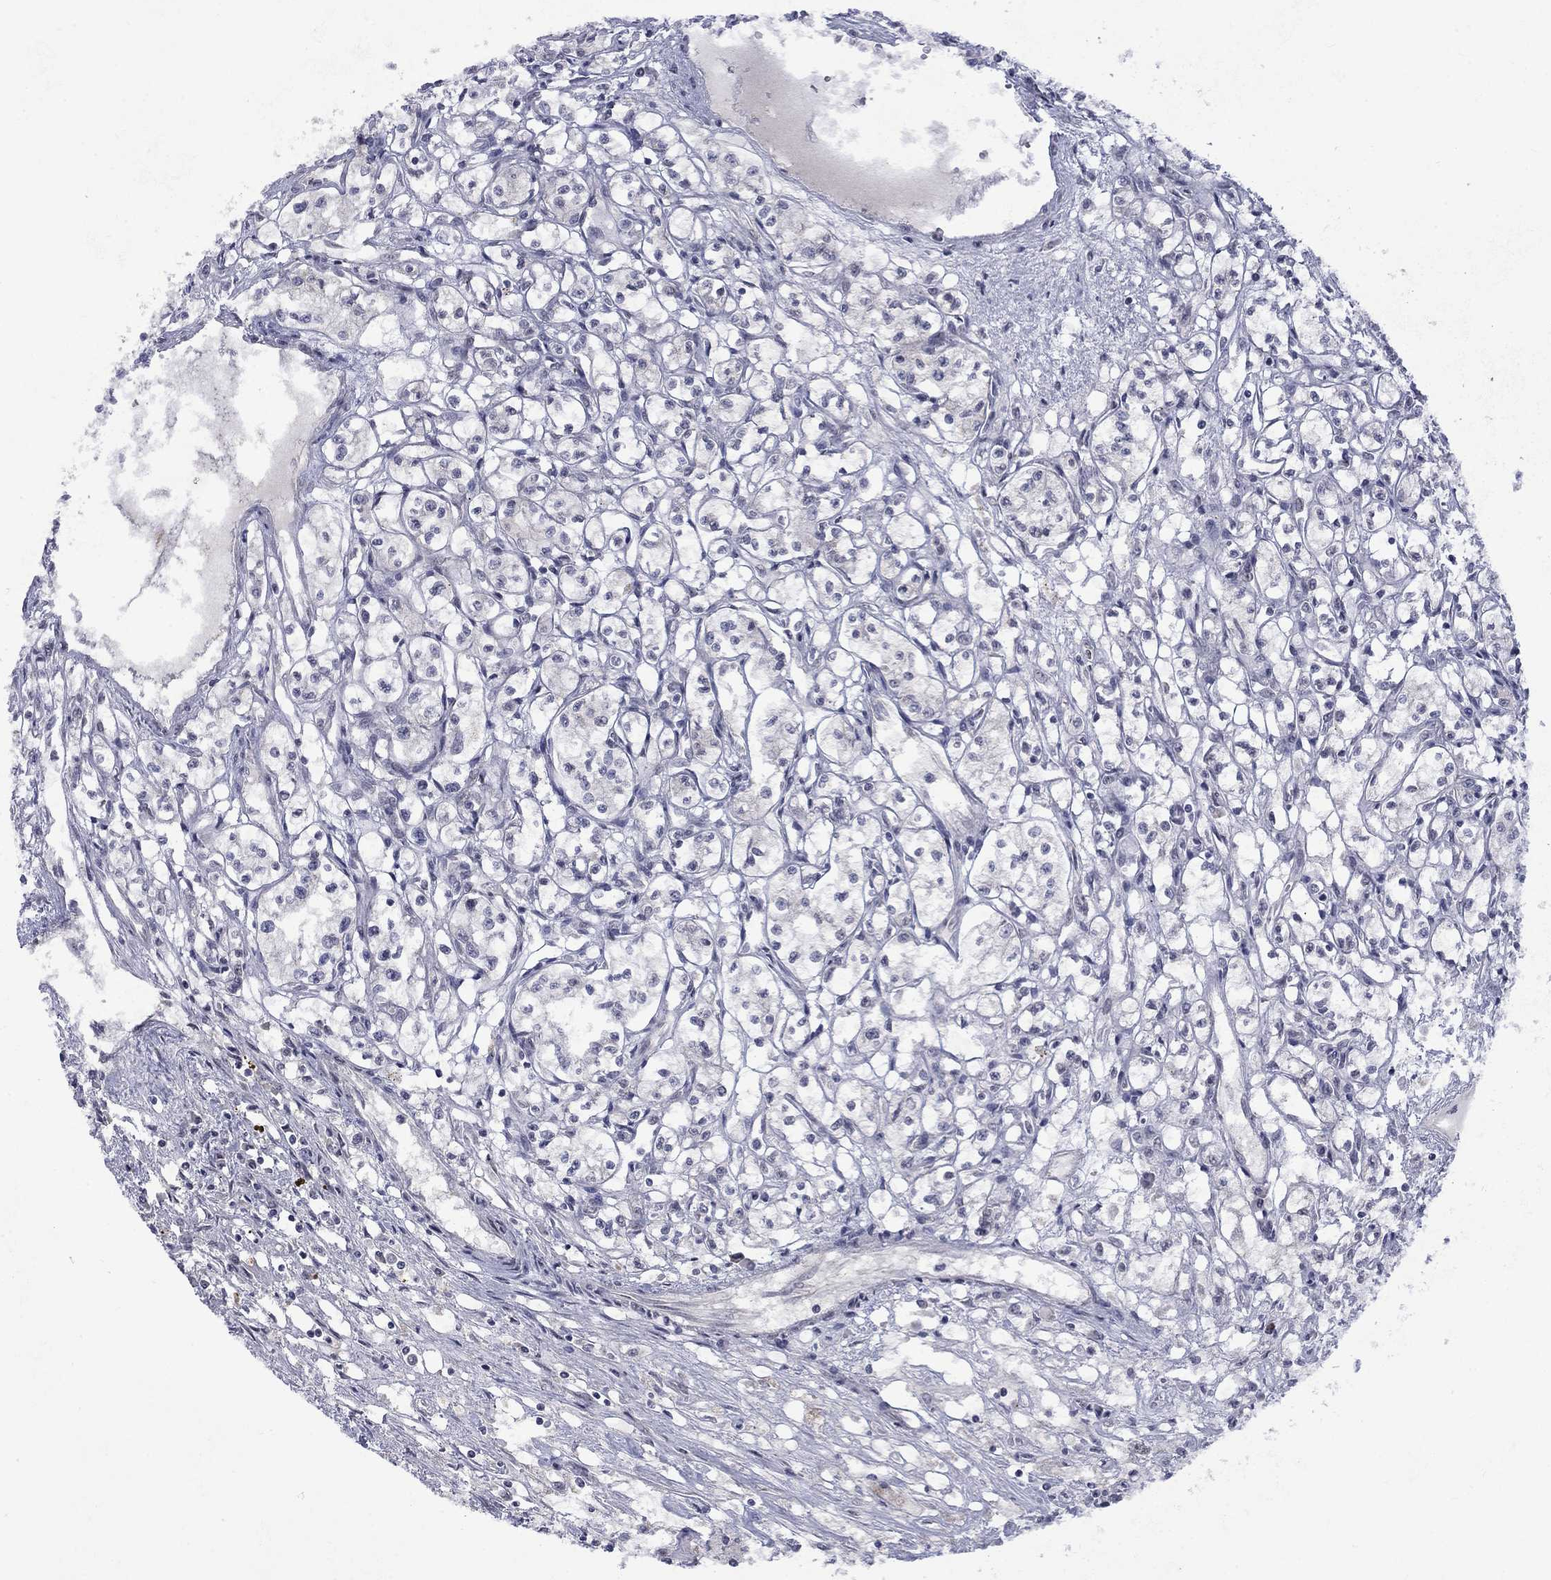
{"staining": {"intensity": "negative", "quantity": "none", "location": "none"}, "tissue": "renal cancer", "cell_type": "Tumor cells", "image_type": "cancer", "snomed": [{"axis": "morphology", "description": "Adenocarcinoma, NOS"}, {"axis": "topography", "description": "Kidney"}], "caption": "Immunohistochemical staining of adenocarcinoma (renal) exhibits no significant staining in tumor cells. (Brightfield microscopy of DAB IHC at high magnification).", "gene": "KCNJ16", "patient": {"sex": "male", "age": 56}}